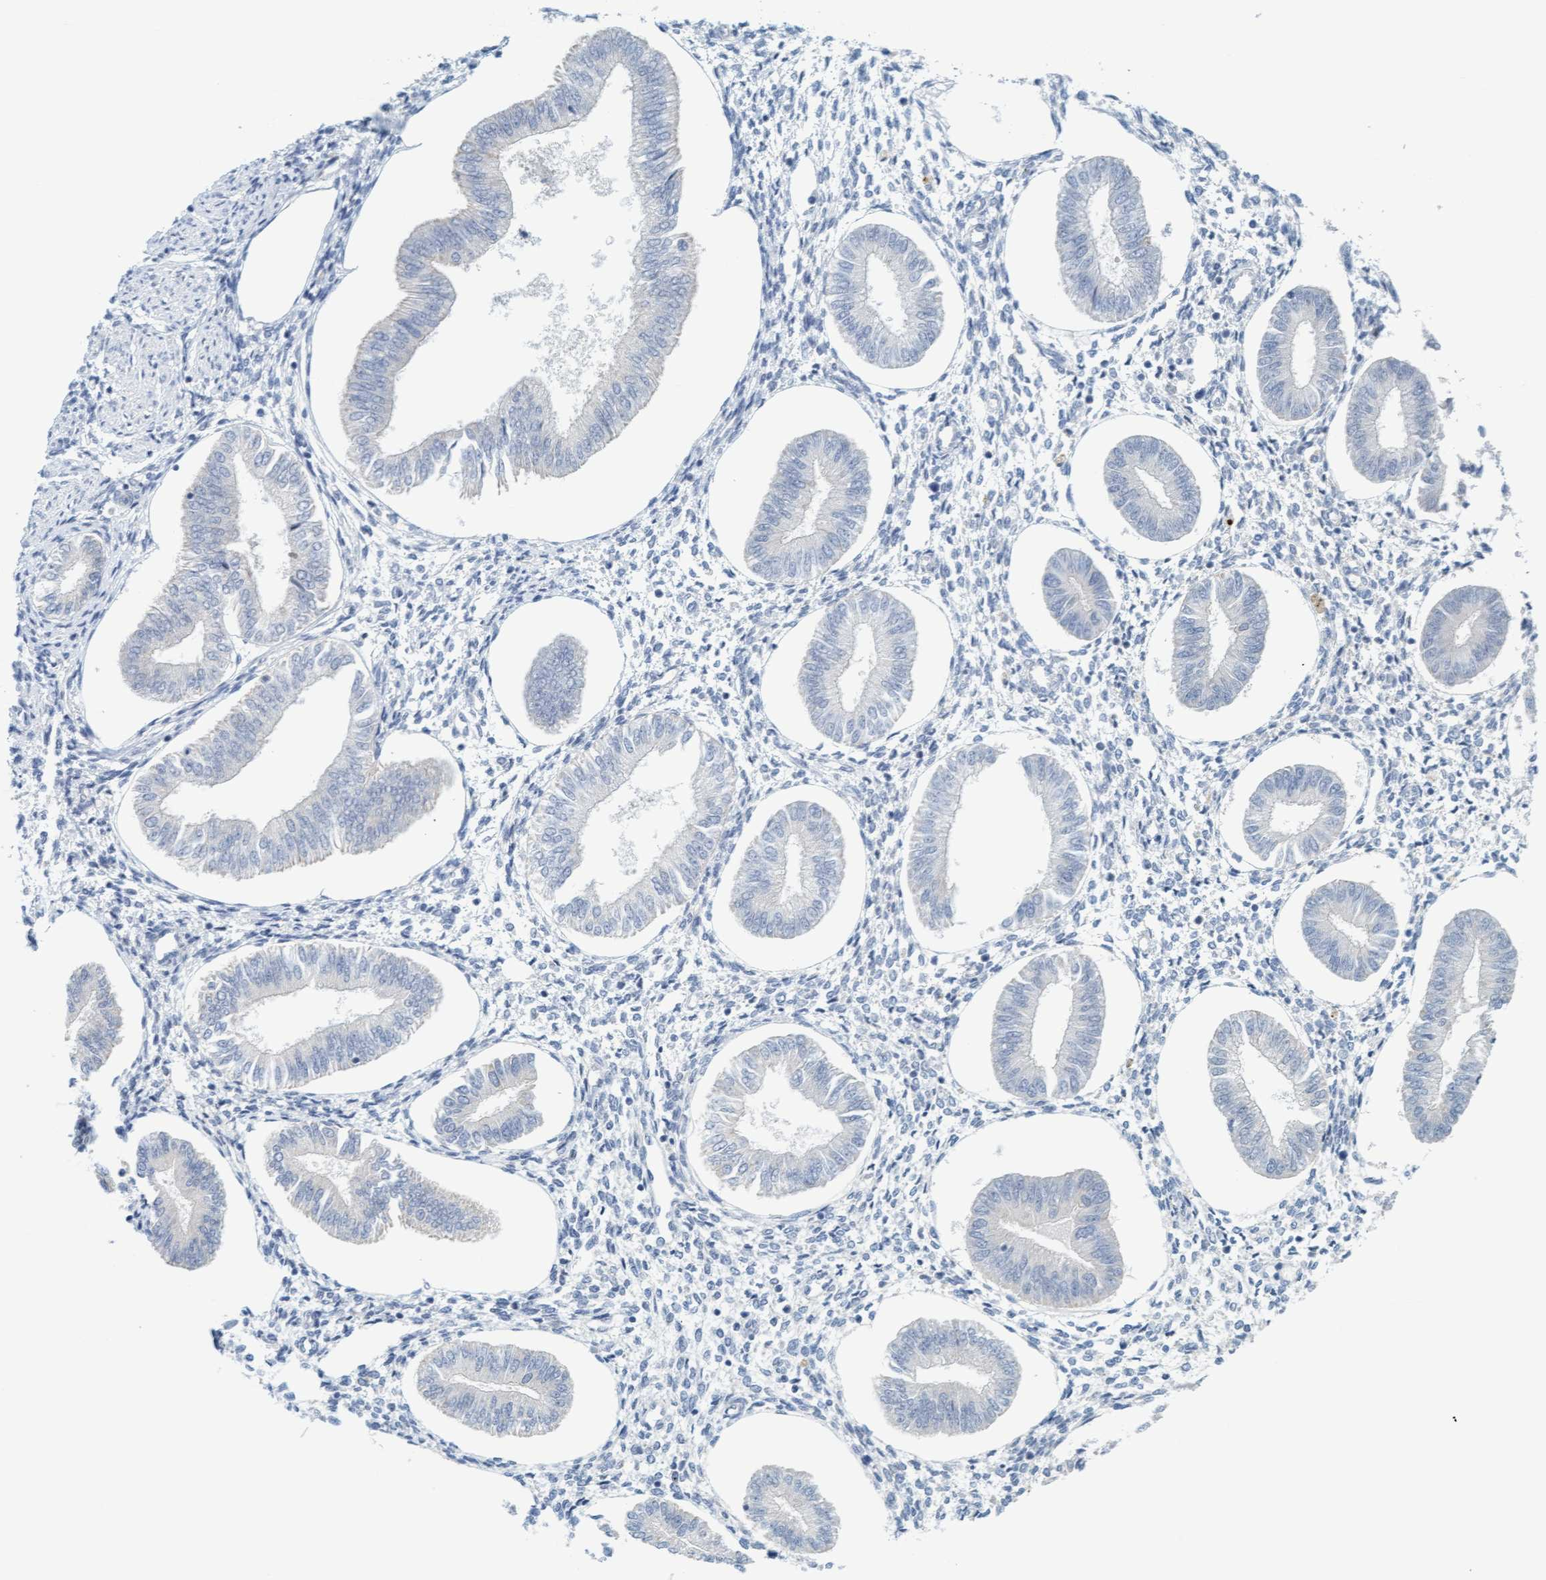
{"staining": {"intensity": "negative", "quantity": "none", "location": "none"}, "tissue": "endometrium", "cell_type": "Cells in endometrial stroma", "image_type": "normal", "snomed": [{"axis": "morphology", "description": "Normal tissue, NOS"}, {"axis": "topography", "description": "Endometrium"}], "caption": "Human endometrium stained for a protein using immunohistochemistry (IHC) shows no positivity in cells in endometrial stroma.", "gene": "CPA3", "patient": {"sex": "female", "age": 50}}